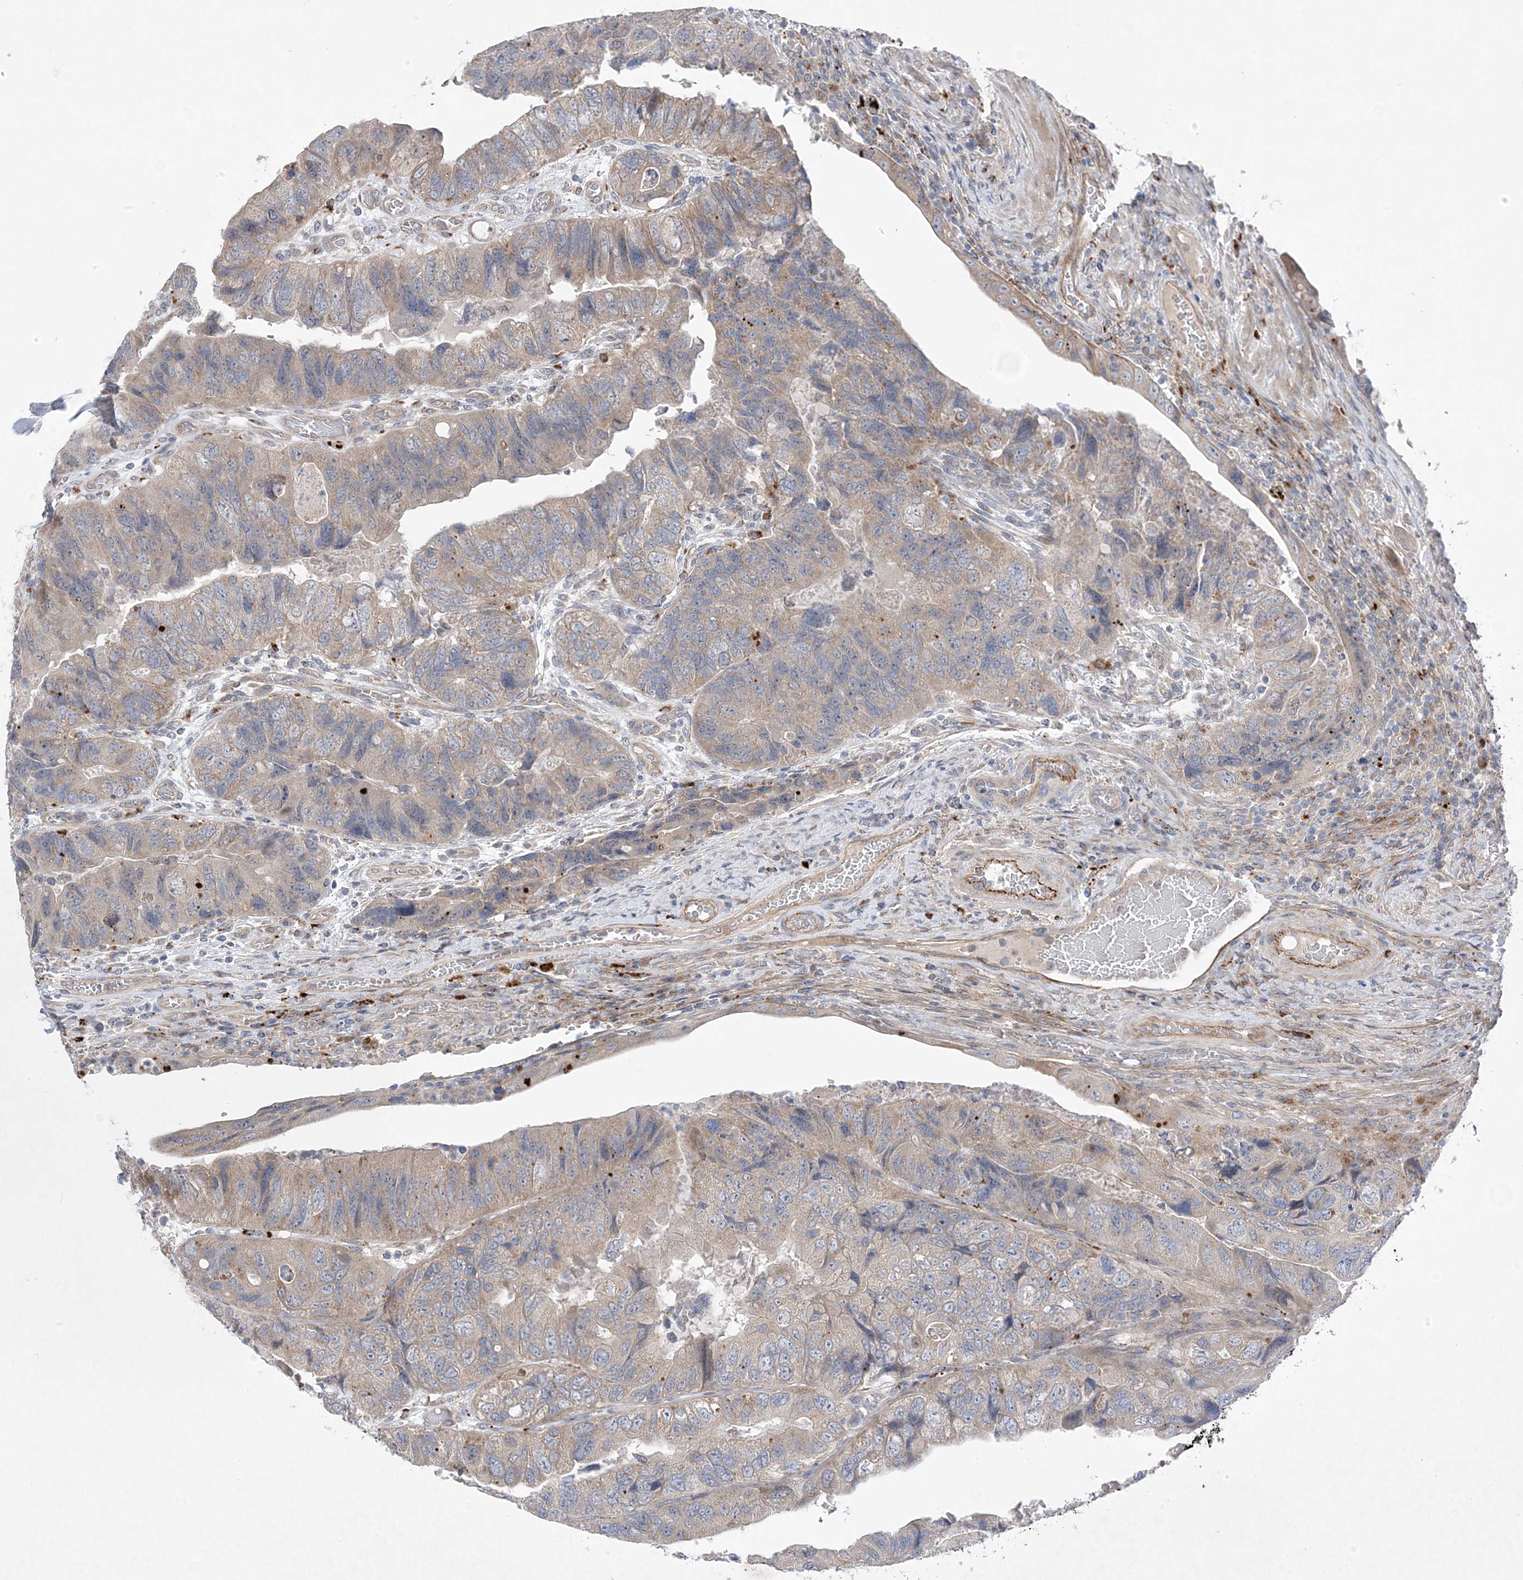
{"staining": {"intensity": "weak", "quantity": ">75%", "location": "cytoplasmic/membranous"}, "tissue": "colorectal cancer", "cell_type": "Tumor cells", "image_type": "cancer", "snomed": [{"axis": "morphology", "description": "Adenocarcinoma, NOS"}, {"axis": "topography", "description": "Rectum"}], "caption": "A micrograph of colorectal cancer (adenocarcinoma) stained for a protein reveals weak cytoplasmic/membranous brown staining in tumor cells.", "gene": "ANAPC1", "patient": {"sex": "male", "age": 63}}